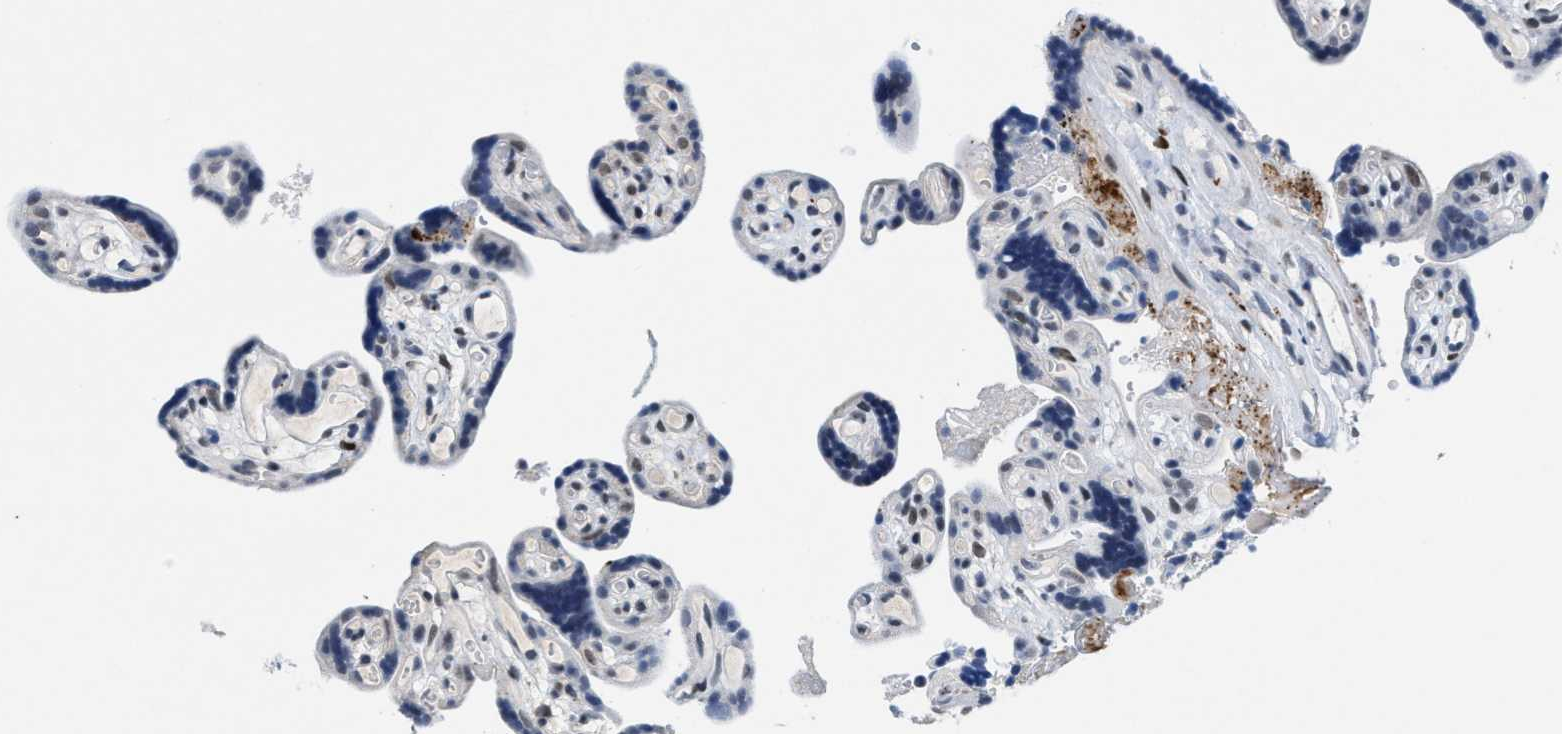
{"staining": {"intensity": "weak", "quantity": "<25%", "location": "nuclear"}, "tissue": "placenta", "cell_type": "Decidual cells", "image_type": "normal", "snomed": [{"axis": "morphology", "description": "Normal tissue, NOS"}, {"axis": "topography", "description": "Placenta"}], "caption": "The histopathology image shows no significant positivity in decidual cells of placenta.", "gene": "SETD1B", "patient": {"sex": "female", "age": 30}}